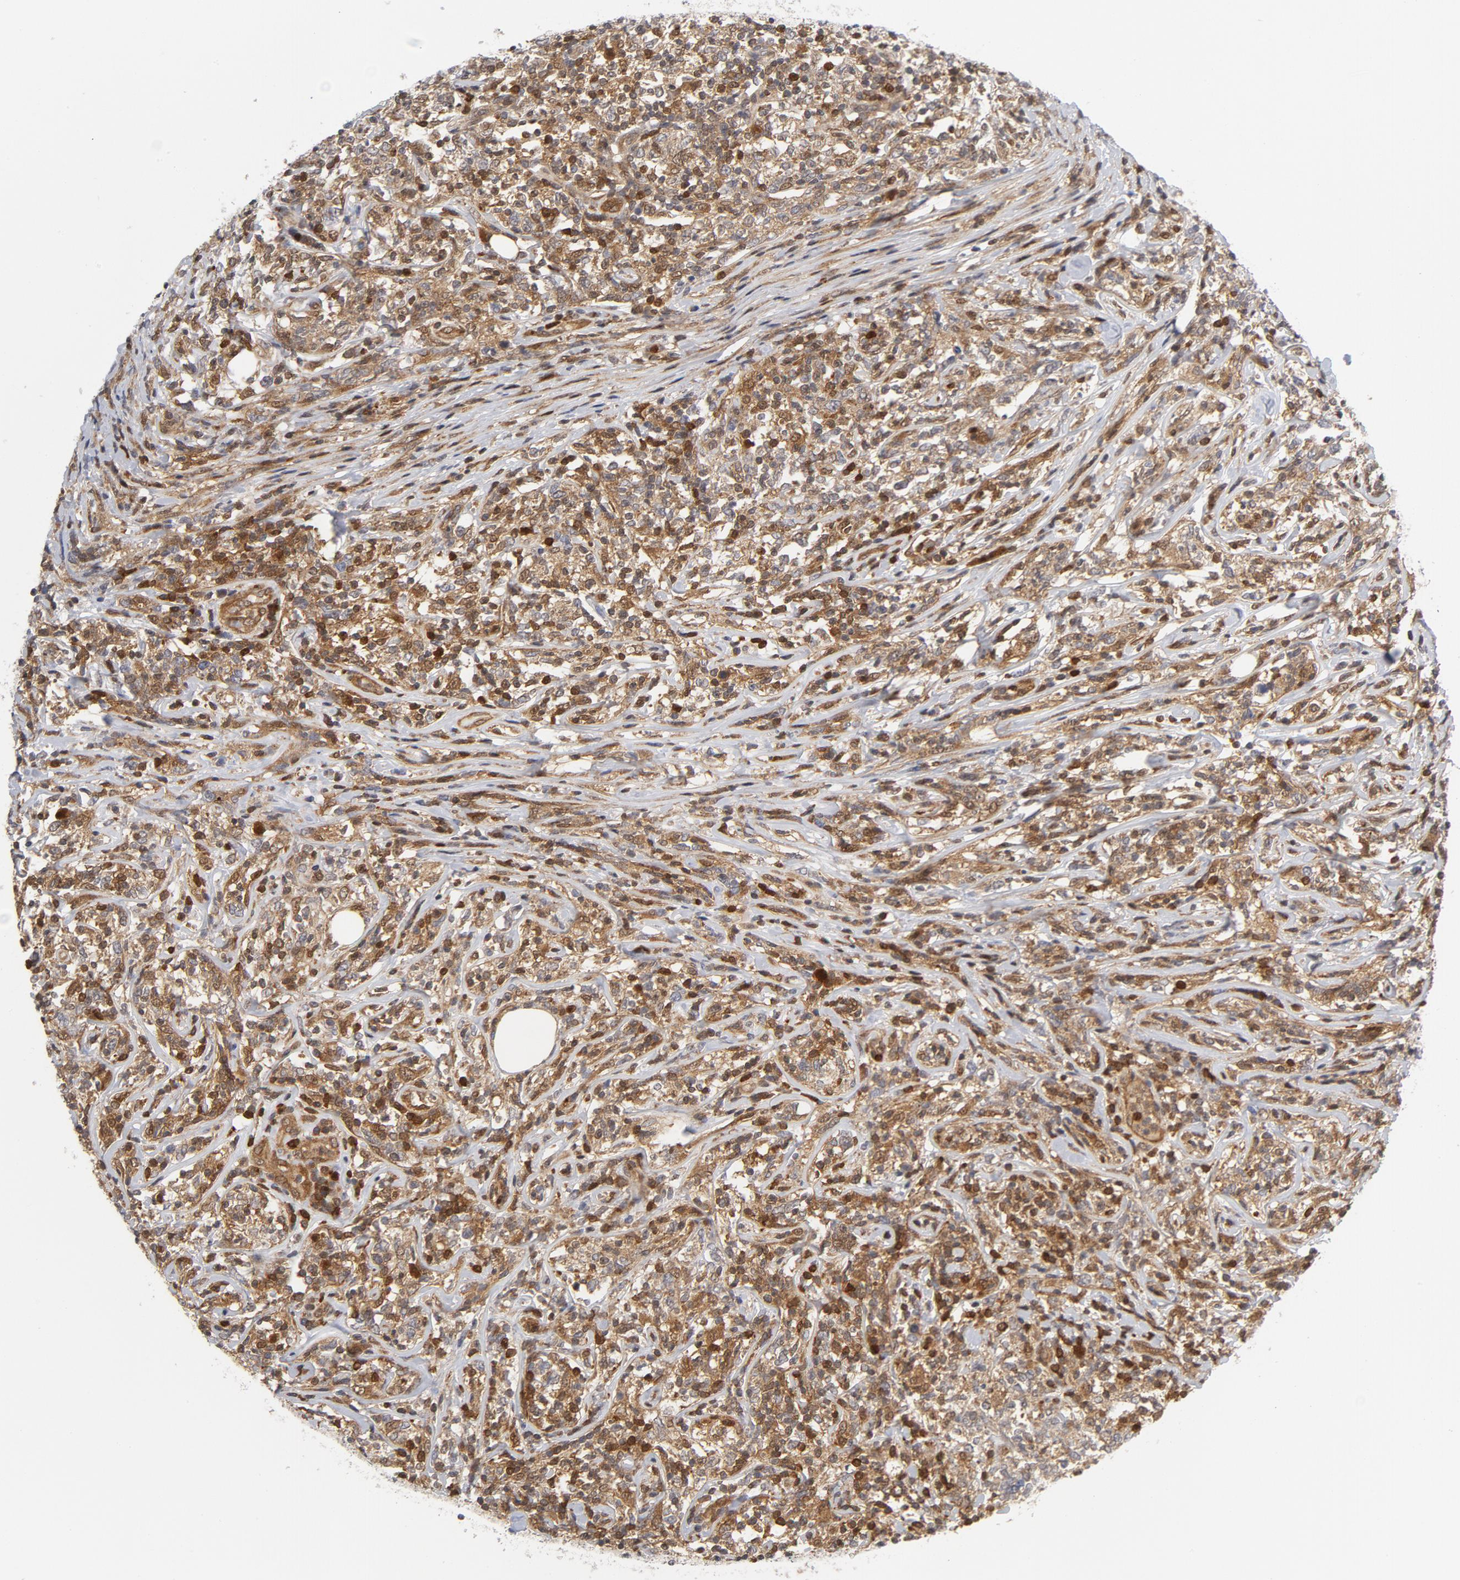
{"staining": {"intensity": "strong", "quantity": ">75%", "location": "cytoplasmic/membranous,nuclear"}, "tissue": "lymphoma", "cell_type": "Tumor cells", "image_type": "cancer", "snomed": [{"axis": "morphology", "description": "Malignant lymphoma, non-Hodgkin's type, High grade"}, {"axis": "topography", "description": "Lymph node"}], "caption": "A high amount of strong cytoplasmic/membranous and nuclear expression is identified in about >75% of tumor cells in malignant lymphoma, non-Hodgkin's type (high-grade) tissue. The staining is performed using DAB brown chromogen to label protein expression. The nuclei are counter-stained blue using hematoxylin.", "gene": "TRADD", "patient": {"sex": "female", "age": 84}}